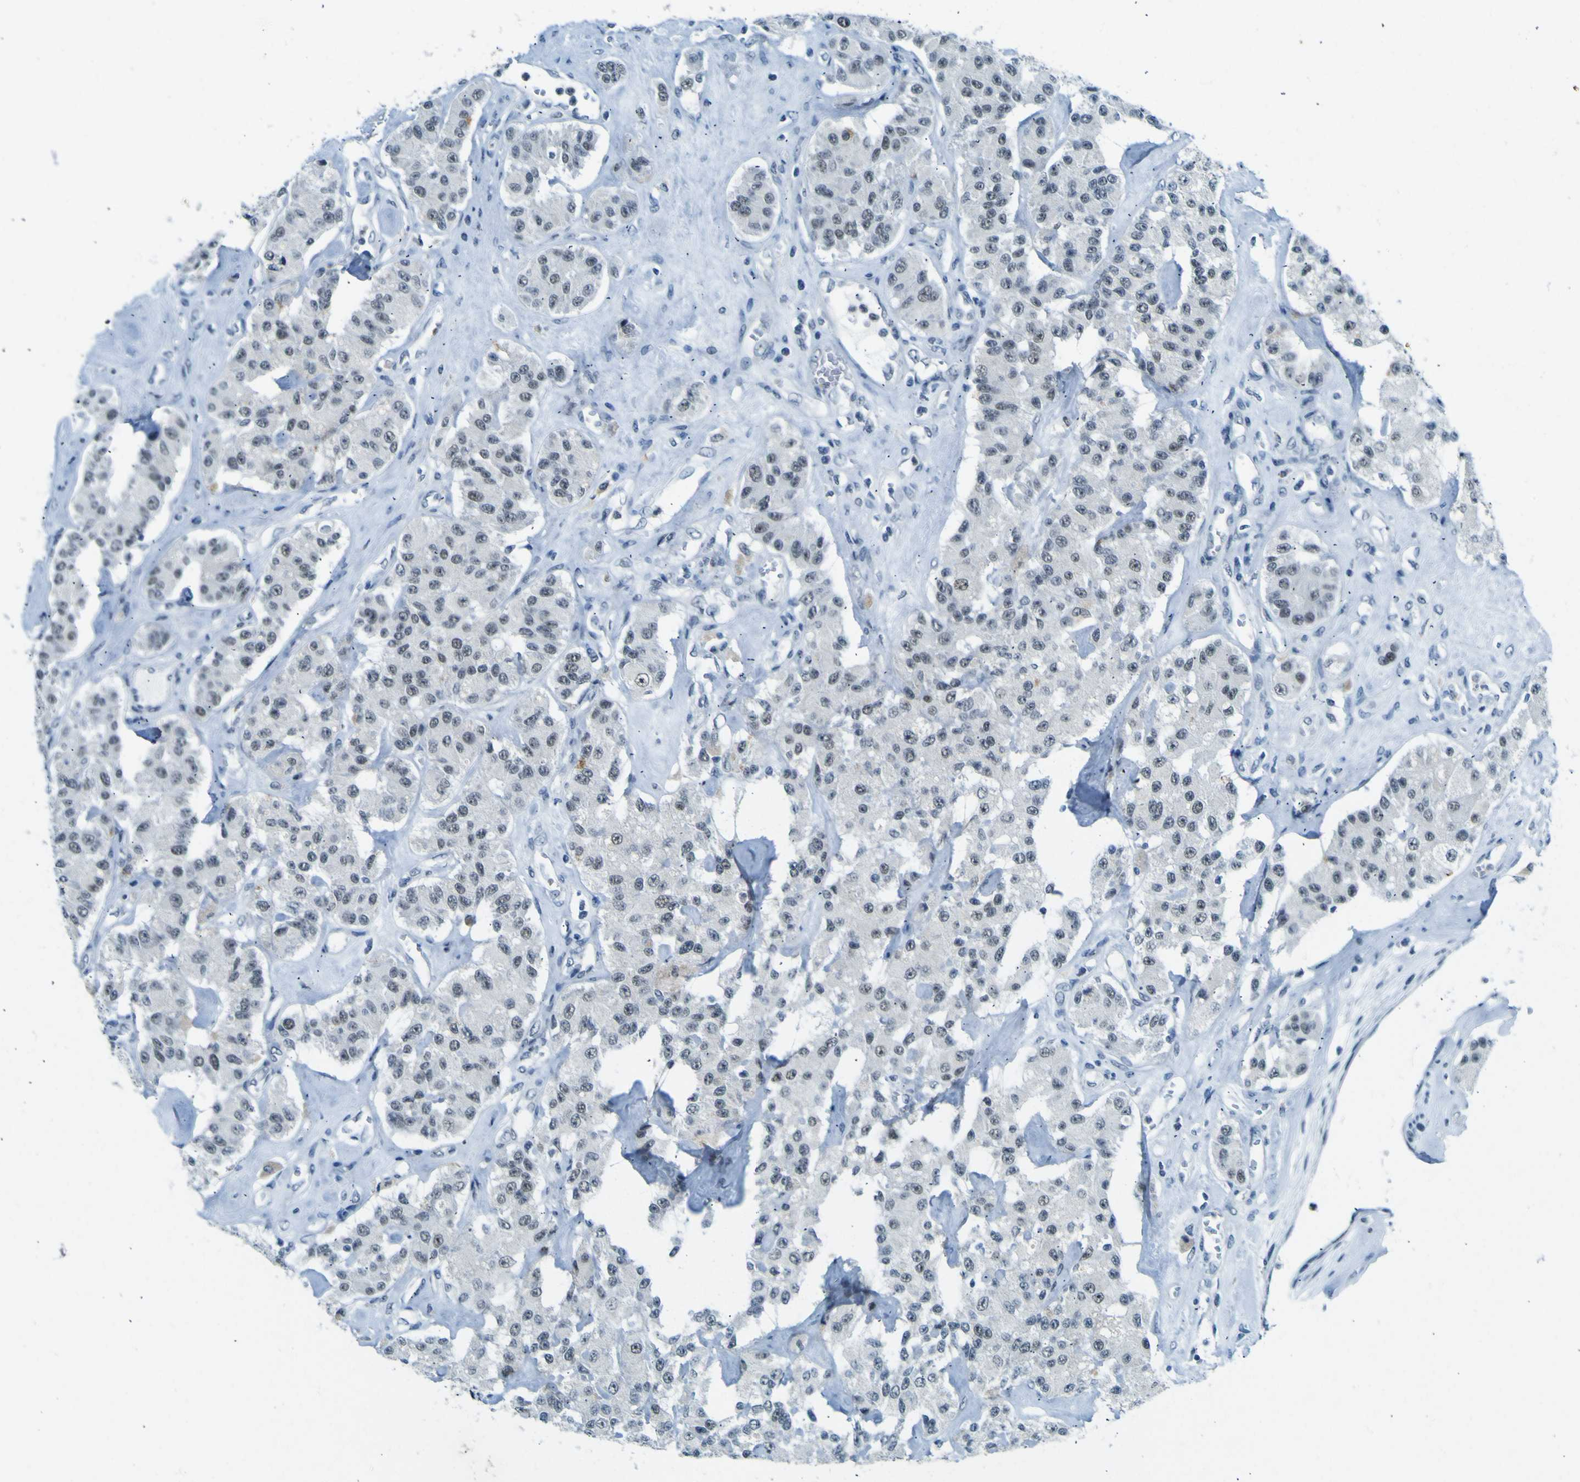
{"staining": {"intensity": "negative", "quantity": "none", "location": "none"}, "tissue": "carcinoid", "cell_type": "Tumor cells", "image_type": "cancer", "snomed": [{"axis": "morphology", "description": "Carcinoid, malignant, NOS"}, {"axis": "topography", "description": "Pancreas"}], "caption": "DAB immunohistochemical staining of human malignant carcinoid demonstrates no significant positivity in tumor cells.", "gene": "CEBPG", "patient": {"sex": "male", "age": 41}}